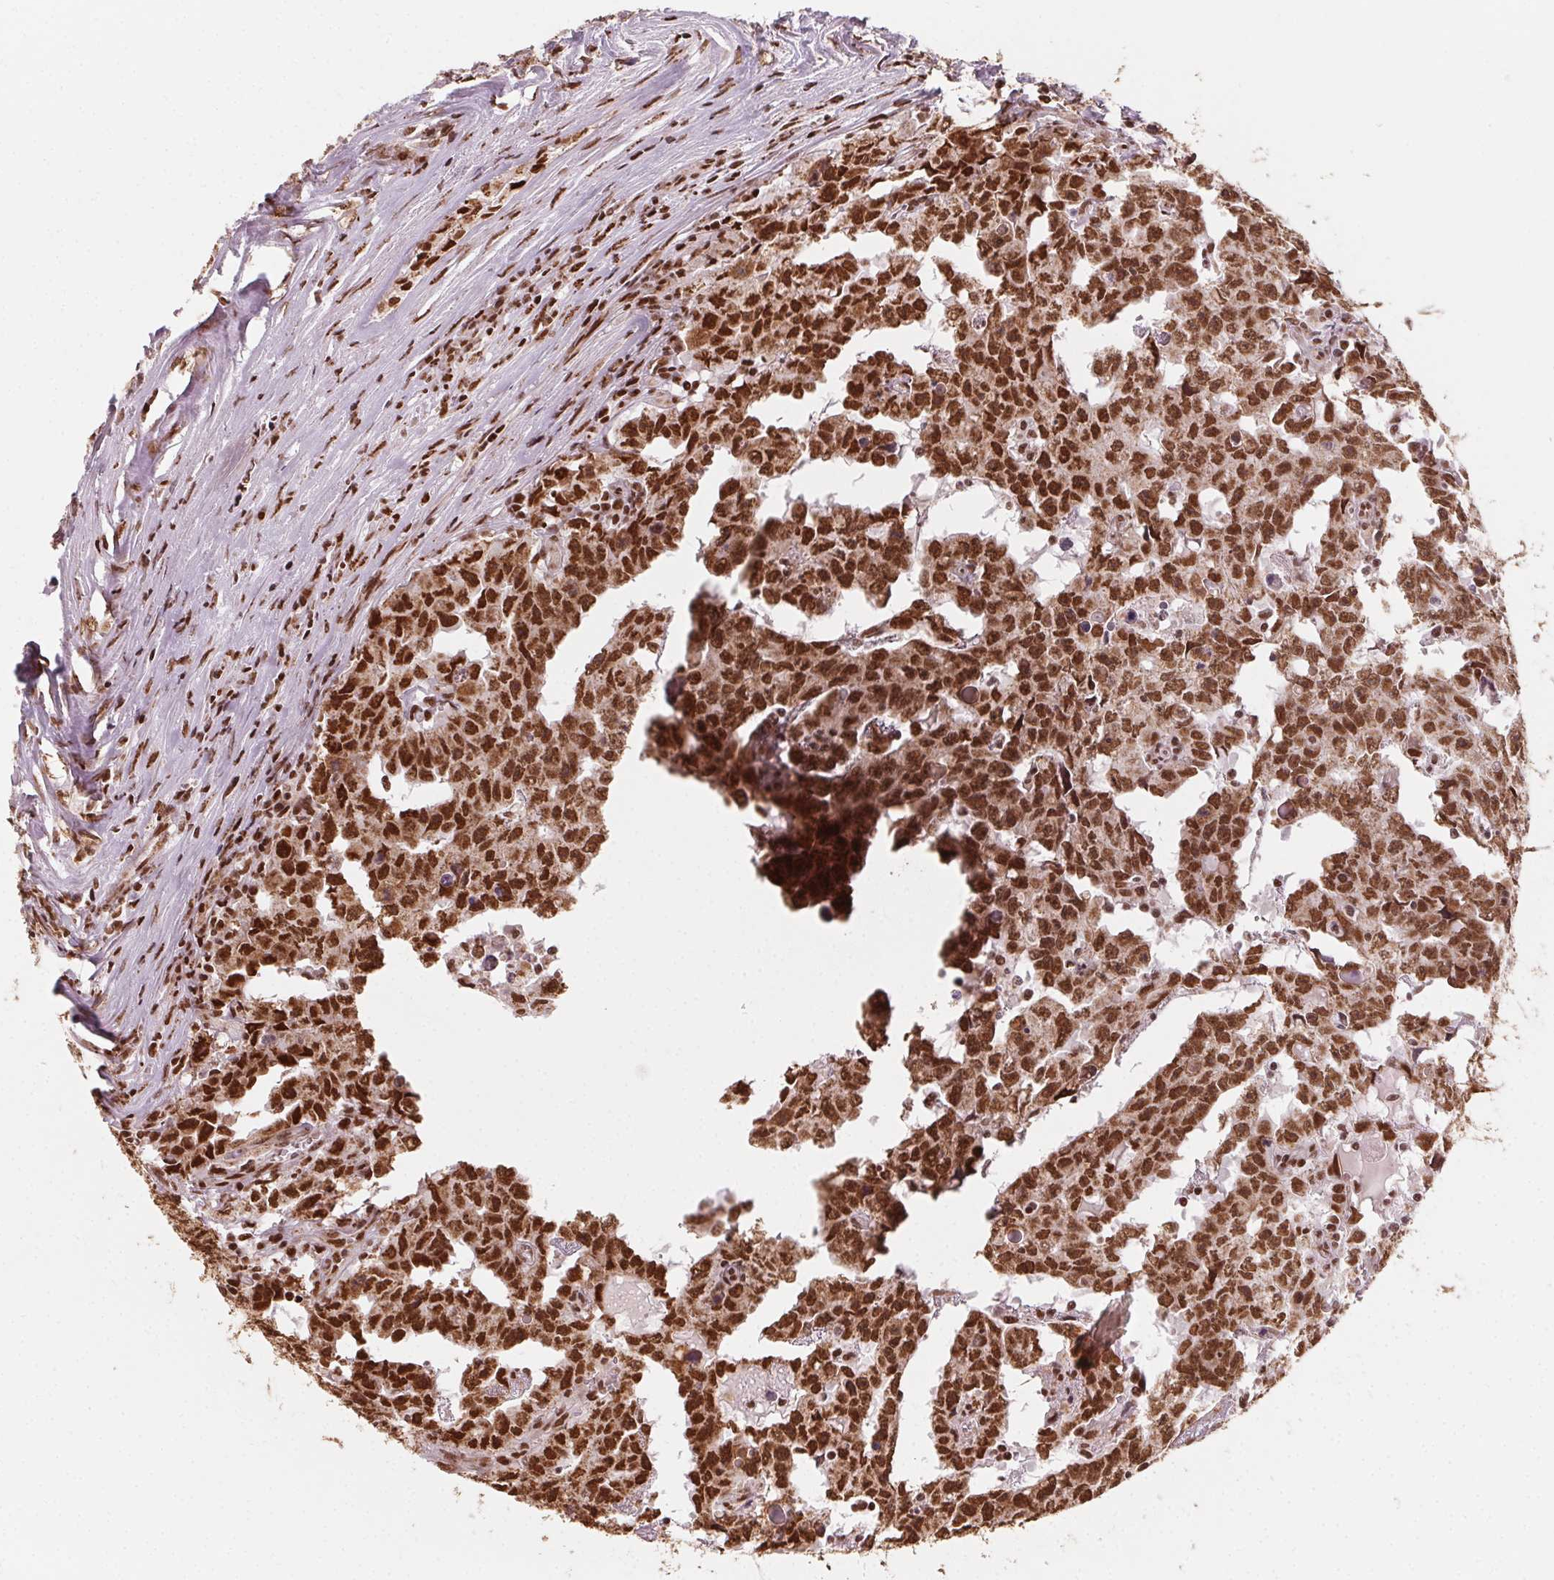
{"staining": {"intensity": "strong", "quantity": ">75%", "location": "nuclear"}, "tissue": "testis cancer", "cell_type": "Tumor cells", "image_type": "cancer", "snomed": [{"axis": "morphology", "description": "Carcinoma, Embryonal, NOS"}, {"axis": "topography", "description": "Testis"}], "caption": "This histopathology image demonstrates immunohistochemistry (IHC) staining of testis cancer (embryonal carcinoma), with high strong nuclear positivity in about >75% of tumor cells.", "gene": "TOPORS", "patient": {"sex": "male", "age": 22}}